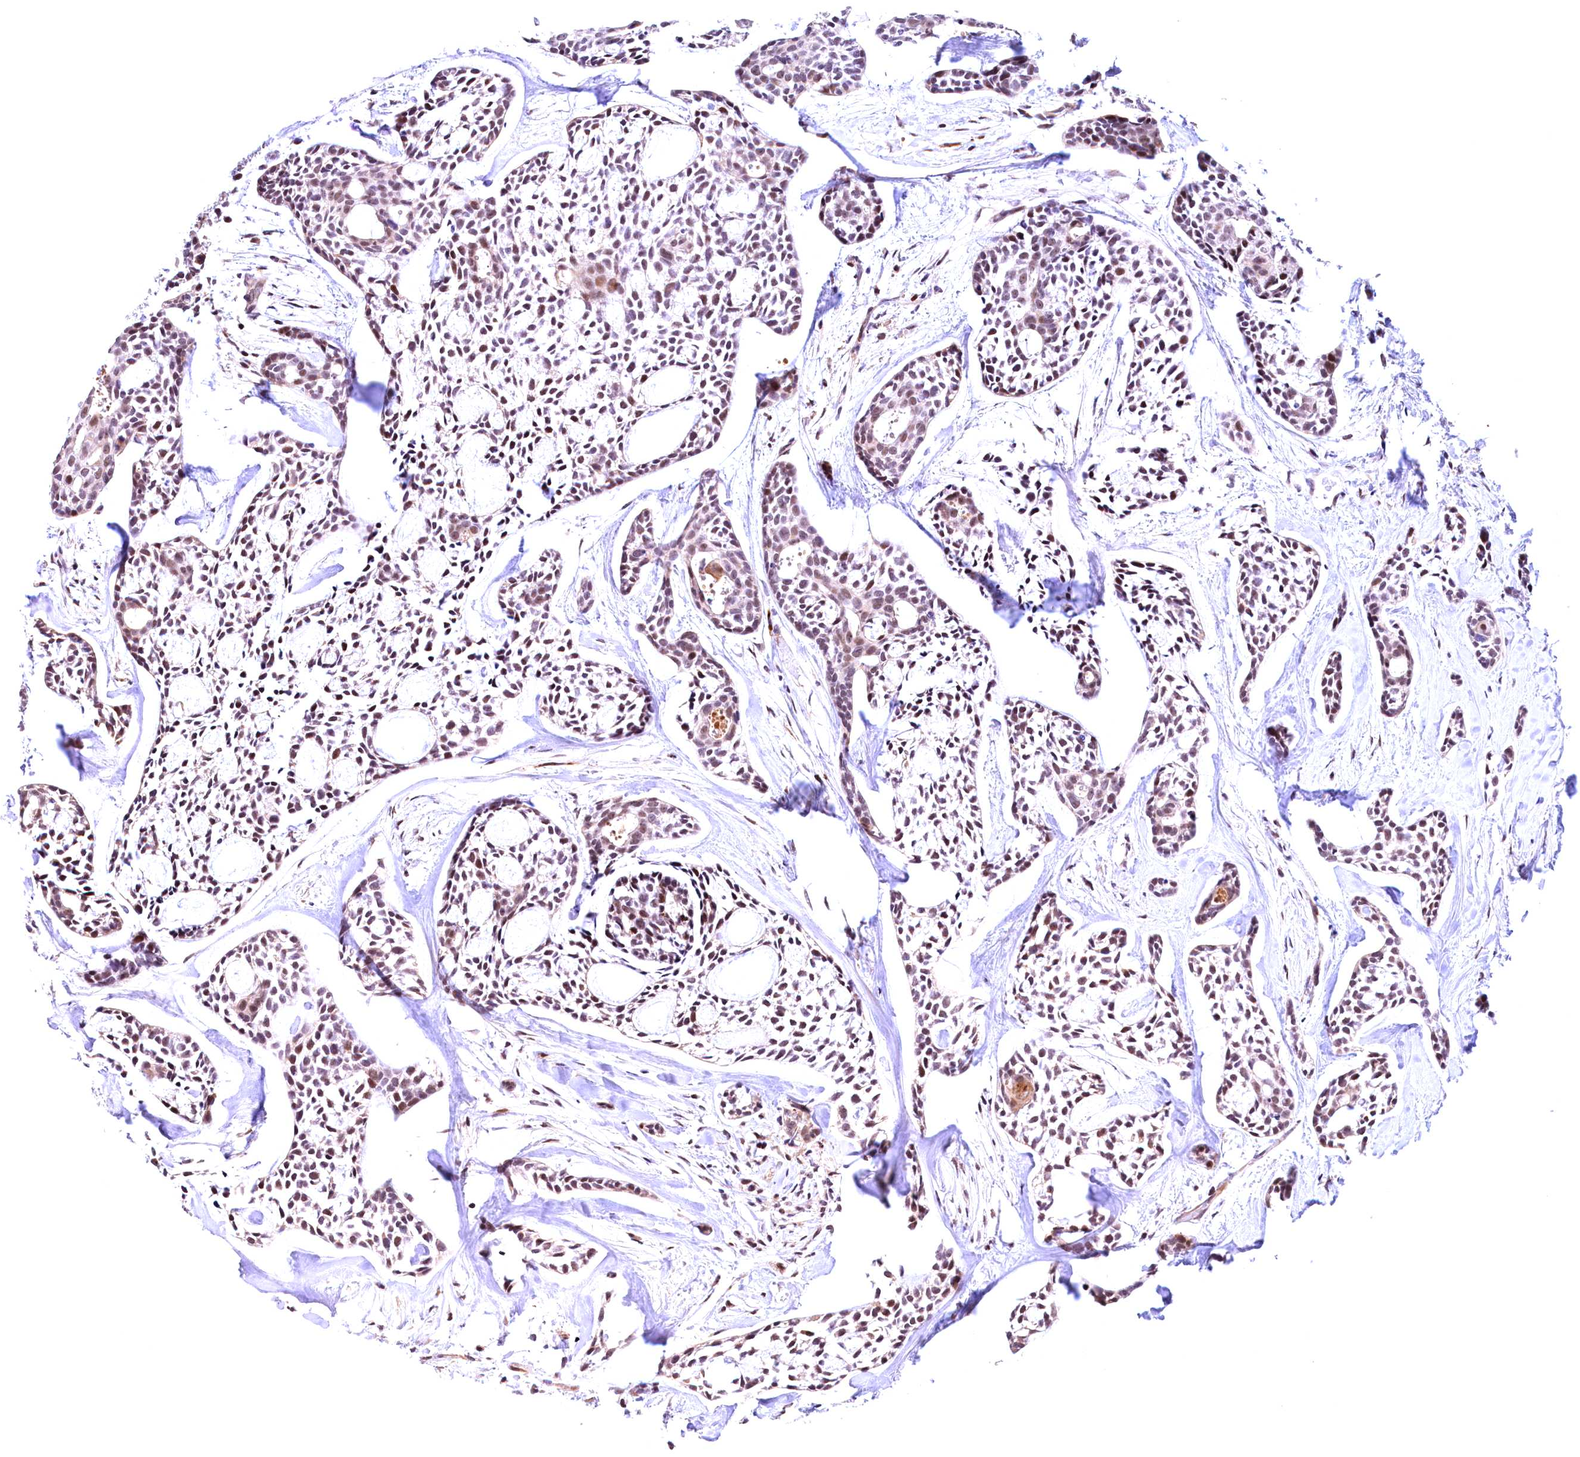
{"staining": {"intensity": "moderate", "quantity": "<25%", "location": "nuclear"}, "tissue": "head and neck cancer", "cell_type": "Tumor cells", "image_type": "cancer", "snomed": [{"axis": "morphology", "description": "Adenocarcinoma, NOS"}, {"axis": "topography", "description": "Subcutis"}, {"axis": "topography", "description": "Head-Neck"}], "caption": "A micrograph of human adenocarcinoma (head and neck) stained for a protein demonstrates moderate nuclear brown staining in tumor cells.", "gene": "FBXO45", "patient": {"sex": "female", "age": 73}}